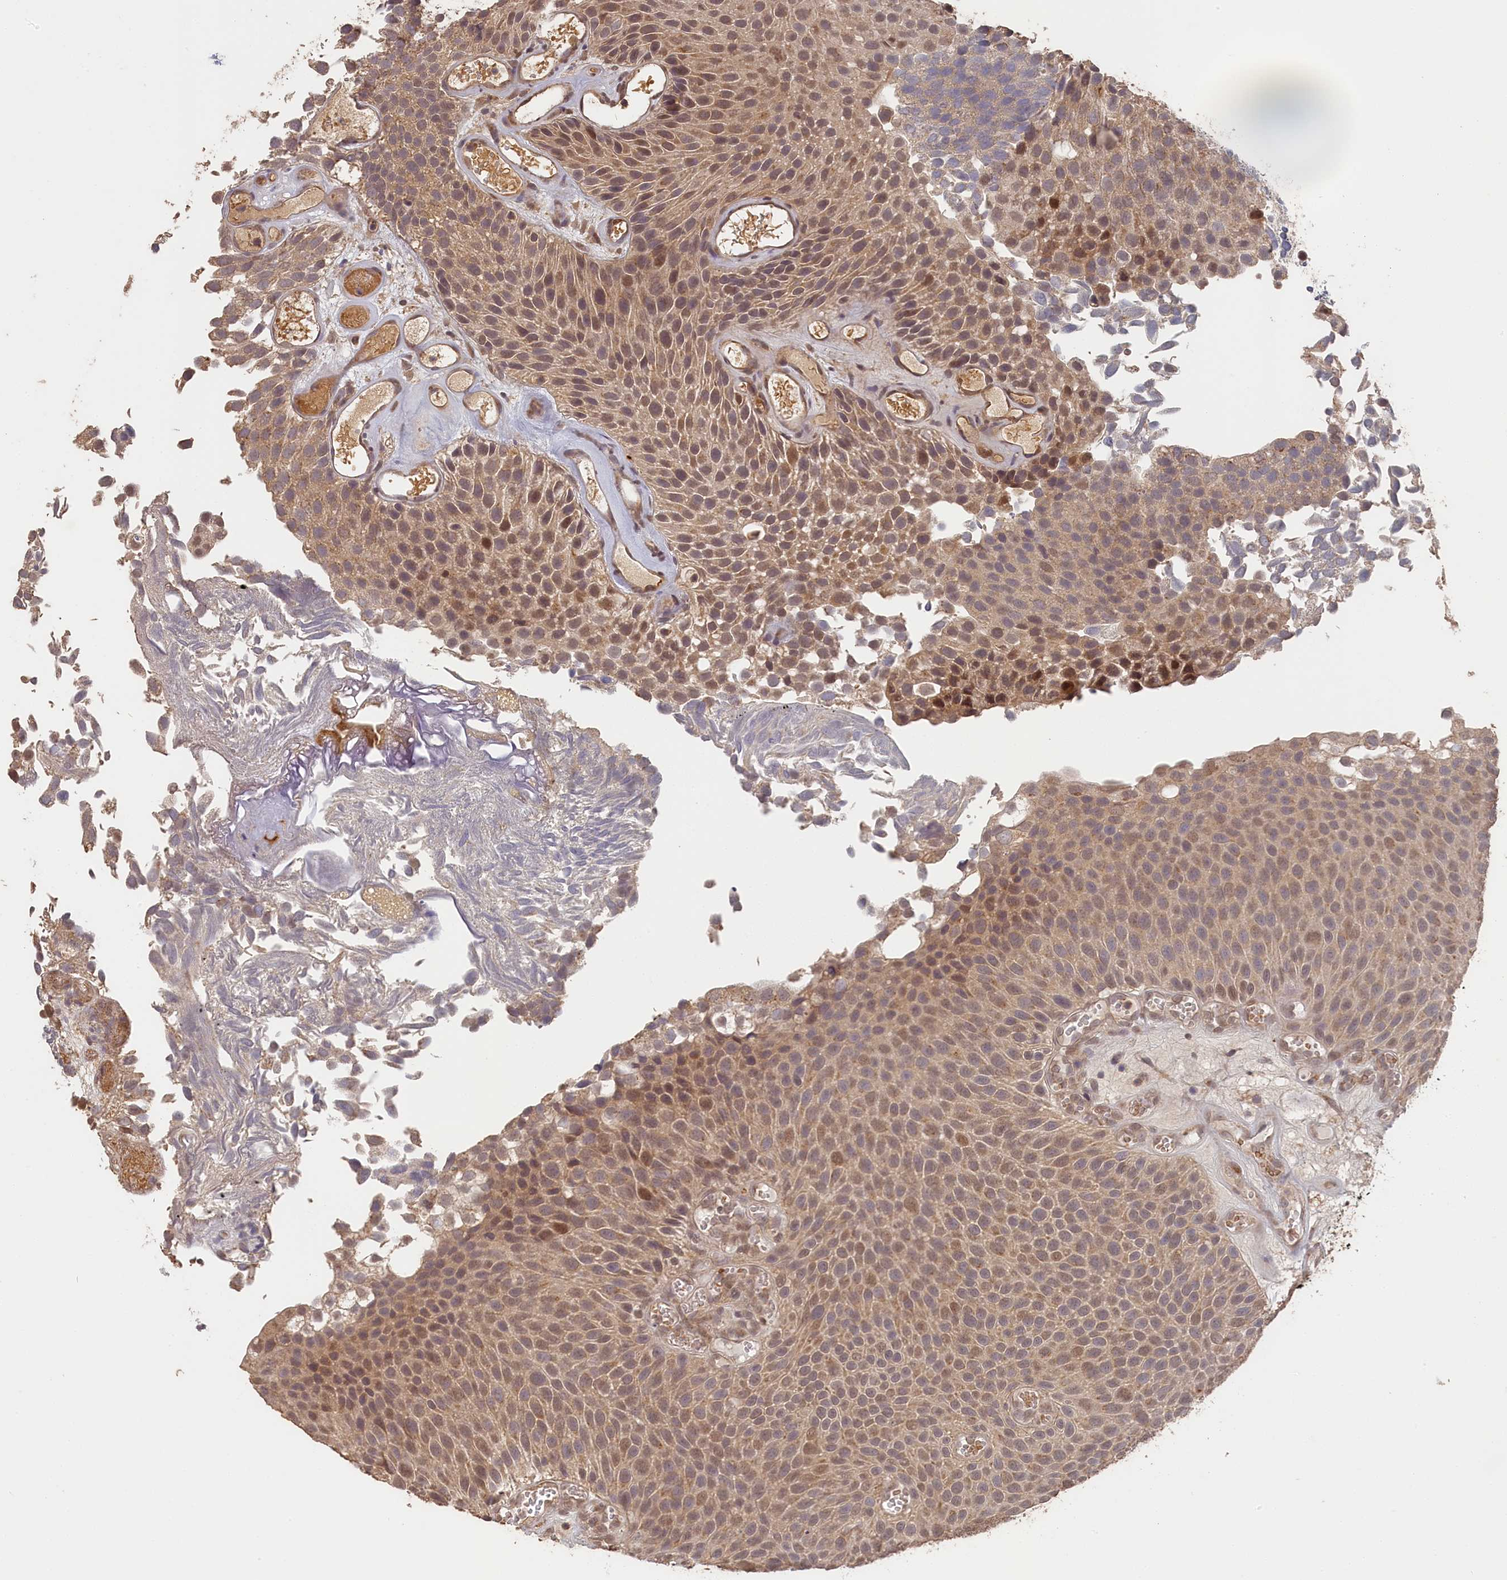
{"staining": {"intensity": "moderate", "quantity": ">75%", "location": "cytoplasmic/membranous,nuclear"}, "tissue": "urothelial cancer", "cell_type": "Tumor cells", "image_type": "cancer", "snomed": [{"axis": "morphology", "description": "Urothelial carcinoma, Low grade"}, {"axis": "topography", "description": "Urinary bladder"}], "caption": "Moderate cytoplasmic/membranous and nuclear protein expression is present in approximately >75% of tumor cells in urothelial carcinoma (low-grade).", "gene": "STX16", "patient": {"sex": "male", "age": 89}}